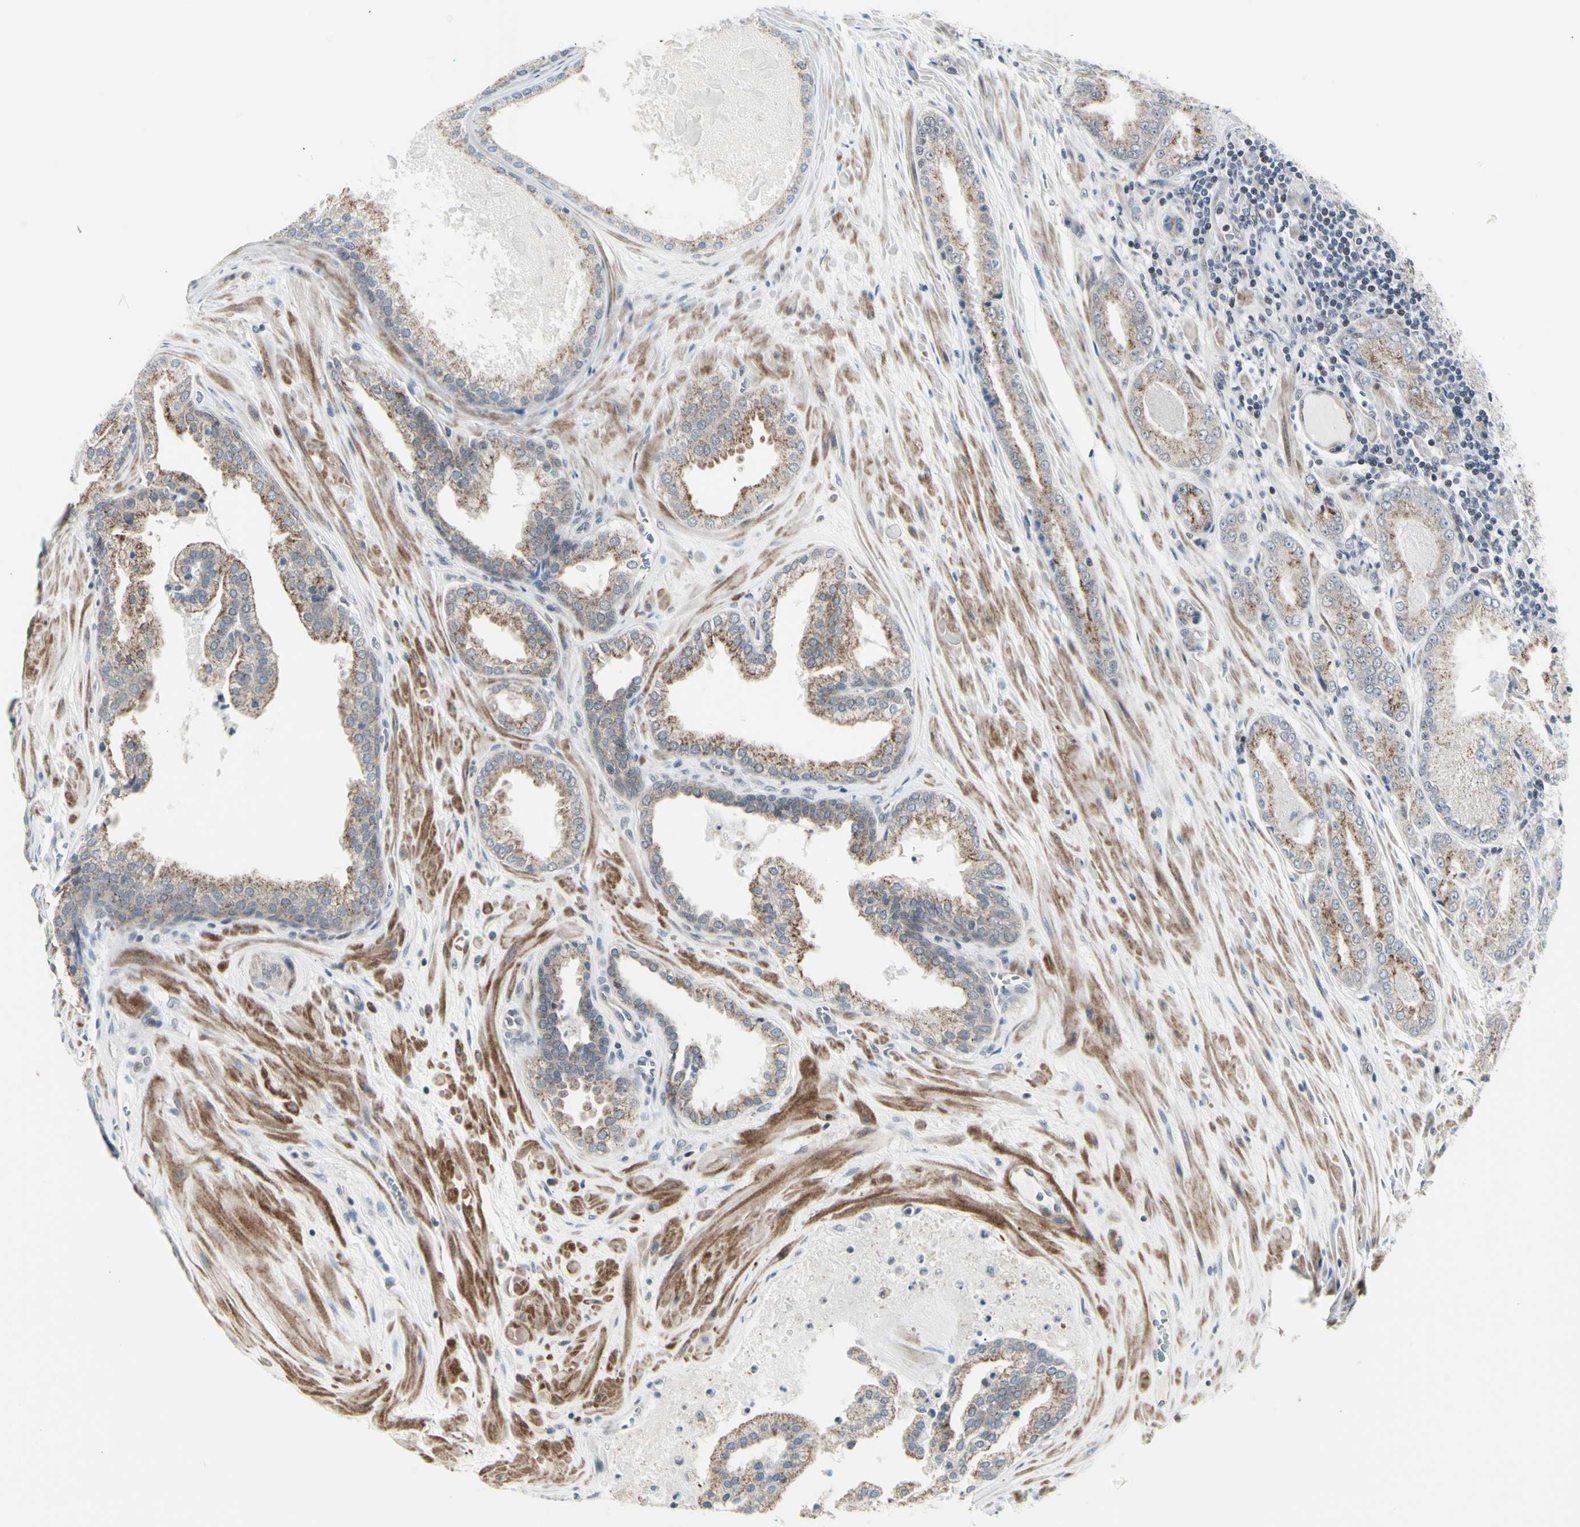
{"staining": {"intensity": "moderate", "quantity": "25%-75%", "location": "cytoplasmic/membranous"}, "tissue": "prostate cancer", "cell_type": "Tumor cells", "image_type": "cancer", "snomed": [{"axis": "morphology", "description": "Adenocarcinoma, High grade"}, {"axis": "topography", "description": "Prostate"}], "caption": "Immunohistochemistry (IHC) (DAB) staining of human high-grade adenocarcinoma (prostate) shows moderate cytoplasmic/membranous protein staining in about 25%-75% of tumor cells.", "gene": "DHRS7B", "patient": {"sex": "male", "age": 59}}